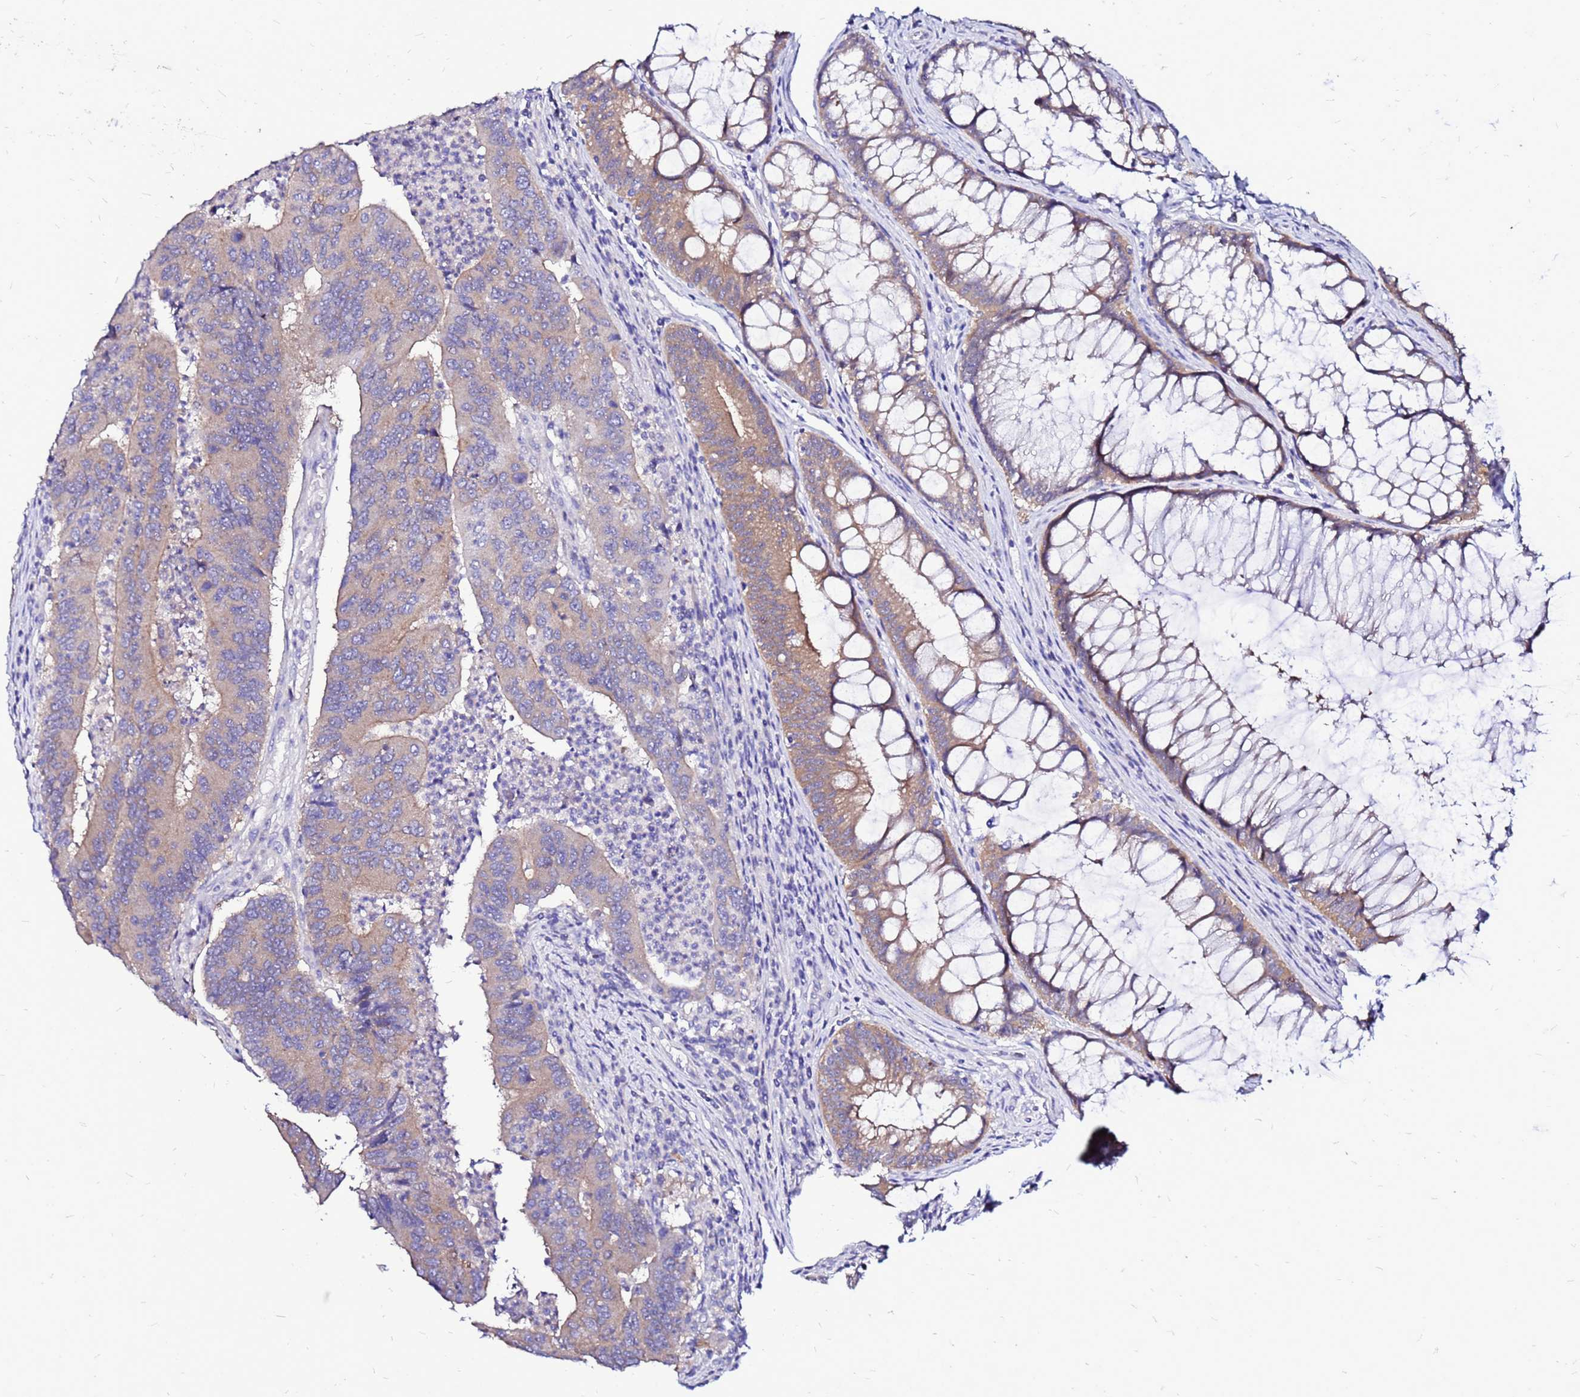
{"staining": {"intensity": "weak", "quantity": "25%-75%", "location": "cytoplasmic/membranous"}, "tissue": "colorectal cancer", "cell_type": "Tumor cells", "image_type": "cancer", "snomed": [{"axis": "morphology", "description": "Adenocarcinoma, NOS"}, {"axis": "topography", "description": "Colon"}], "caption": "An image of adenocarcinoma (colorectal) stained for a protein reveals weak cytoplasmic/membranous brown staining in tumor cells.", "gene": "ARHGEF5", "patient": {"sex": "female", "age": 67}}